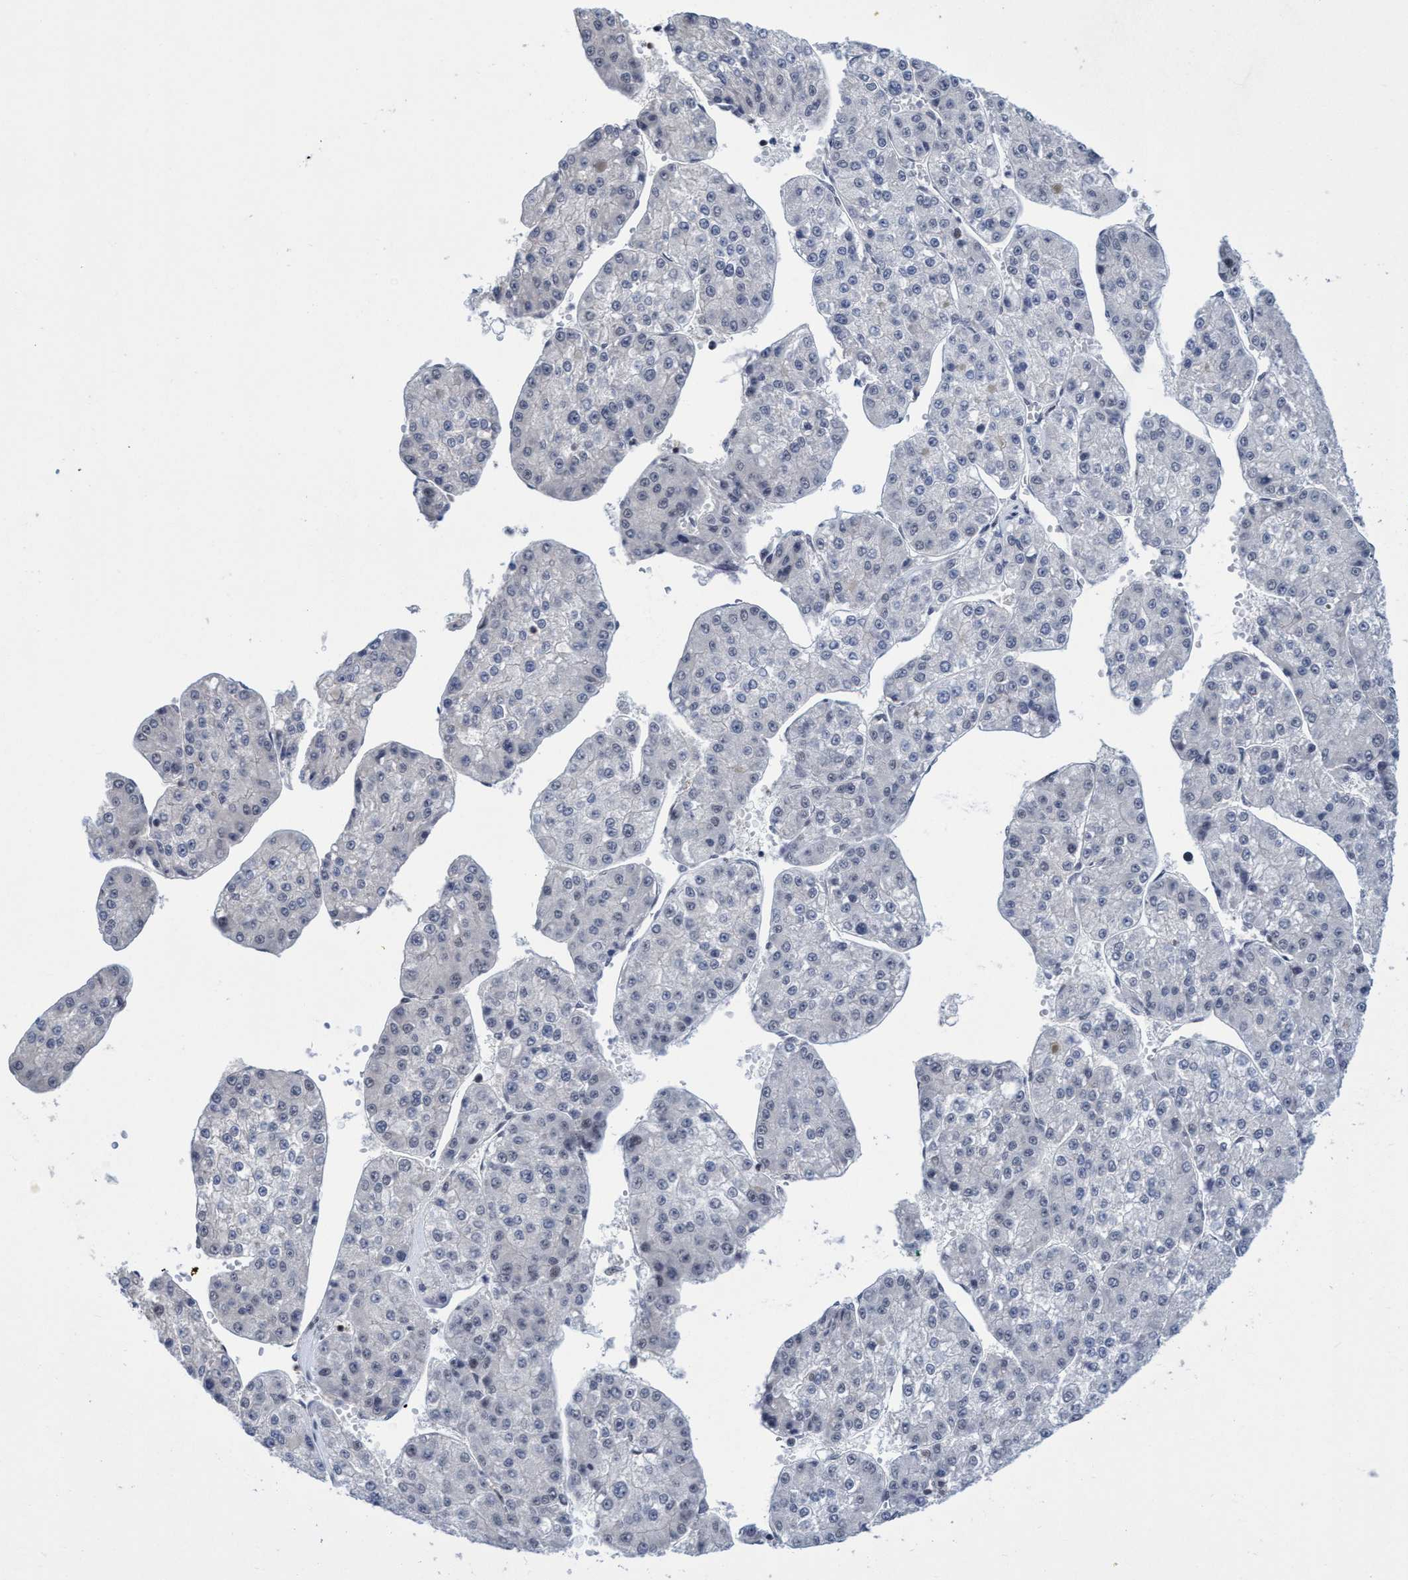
{"staining": {"intensity": "negative", "quantity": "none", "location": "none"}, "tissue": "liver cancer", "cell_type": "Tumor cells", "image_type": "cancer", "snomed": [{"axis": "morphology", "description": "Carcinoma, Hepatocellular, NOS"}, {"axis": "topography", "description": "Liver"}], "caption": "Liver hepatocellular carcinoma stained for a protein using immunohistochemistry (IHC) shows no staining tumor cells.", "gene": "C9orf78", "patient": {"sex": "female", "age": 73}}